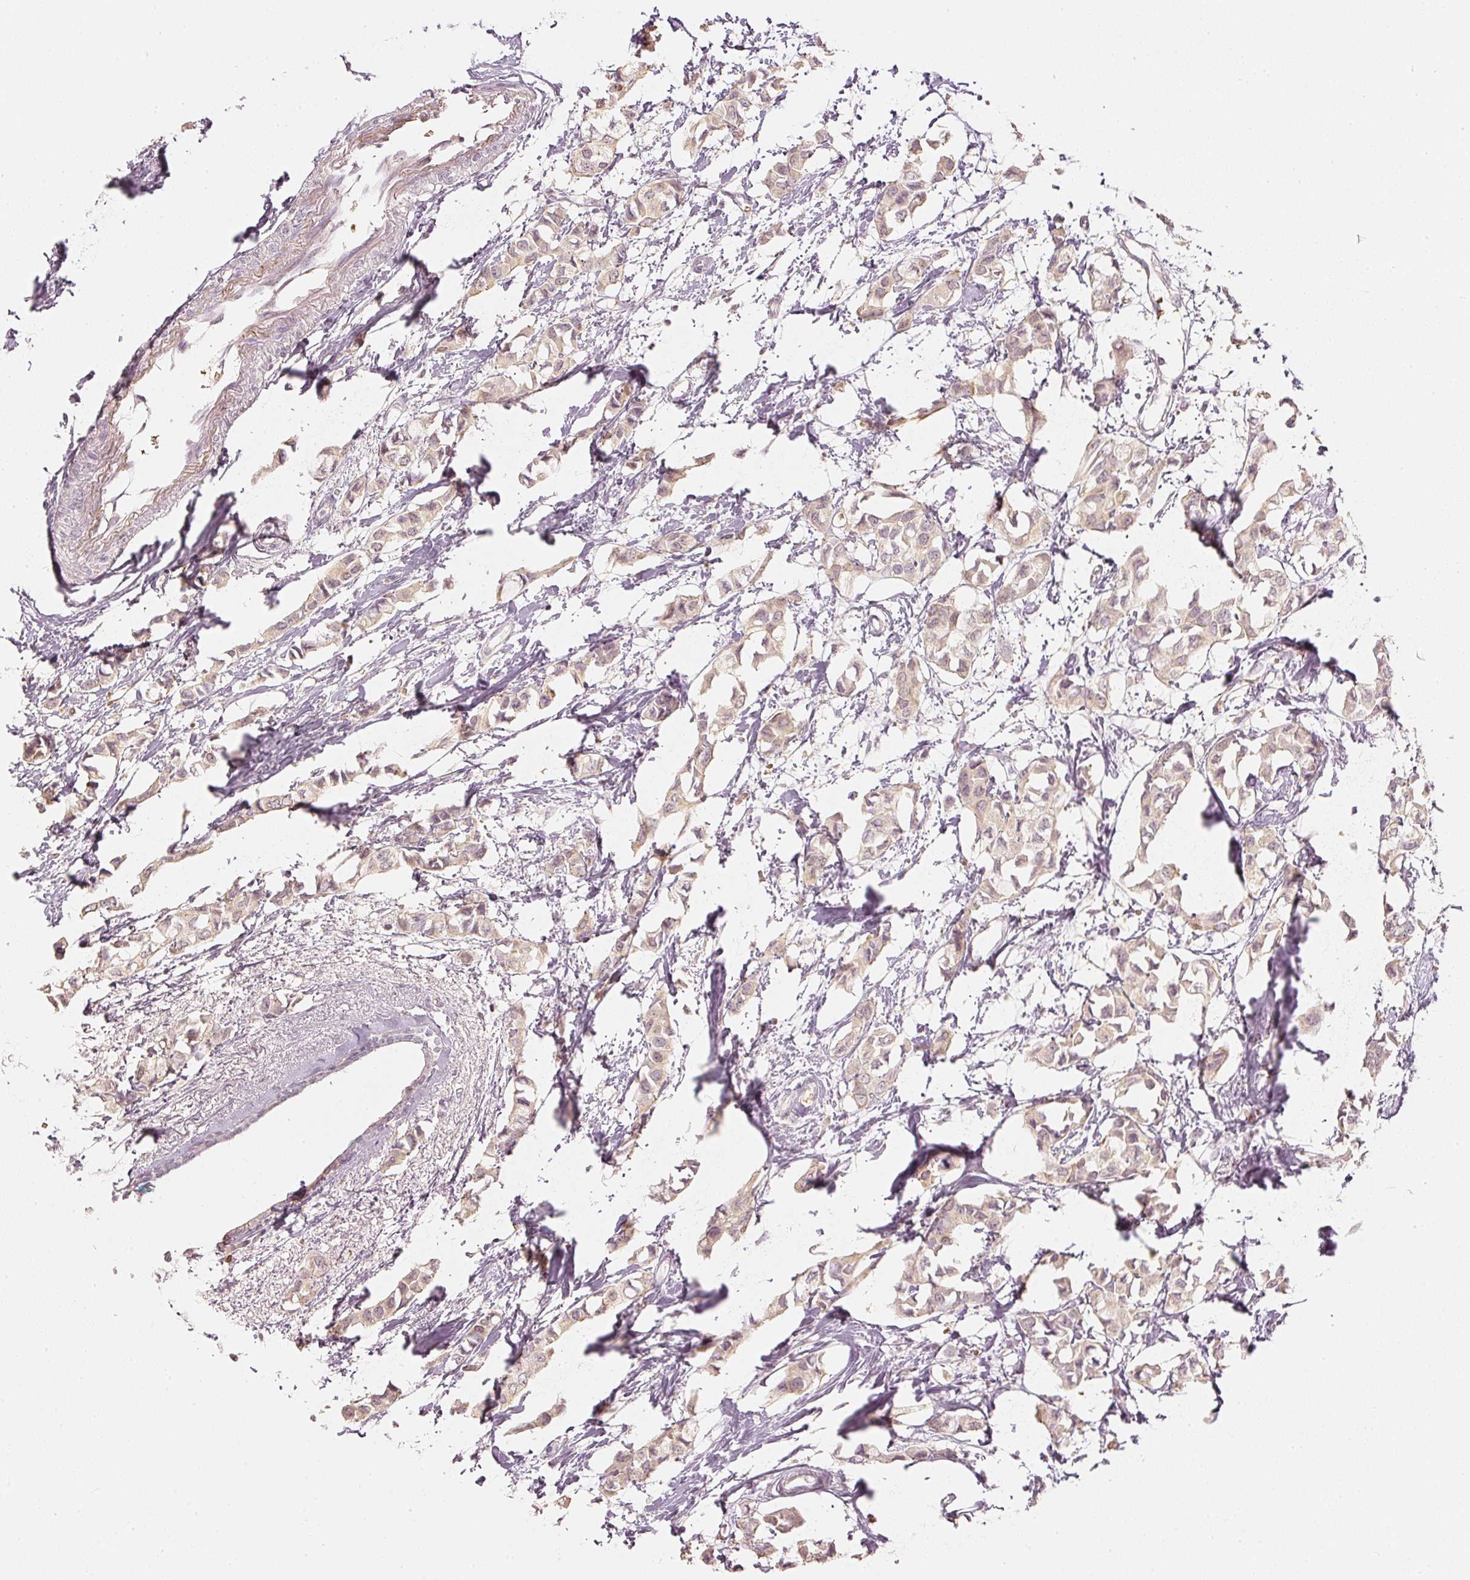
{"staining": {"intensity": "weak", "quantity": ">75%", "location": "cytoplasmic/membranous"}, "tissue": "breast cancer", "cell_type": "Tumor cells", "image_type": "cancer", "snomed": [{"axis": "morphology", "description": "Duct carcinoma"}, {"axis": "topography", "description": "Breast"}], "caption": "Immunohistochemistry image of neoplastic tissue: breast cancer (intraductal carcinoma) stained using immunohistochemistry (IHC) displays low levels of weak protein expression localized specifically in the cytoplasmic/membranous of tumor cells, appearing as a cytoplasmic/membranous brown color.", "gene": "GZMA", "patient": {"sex": "female", "age": 73}}